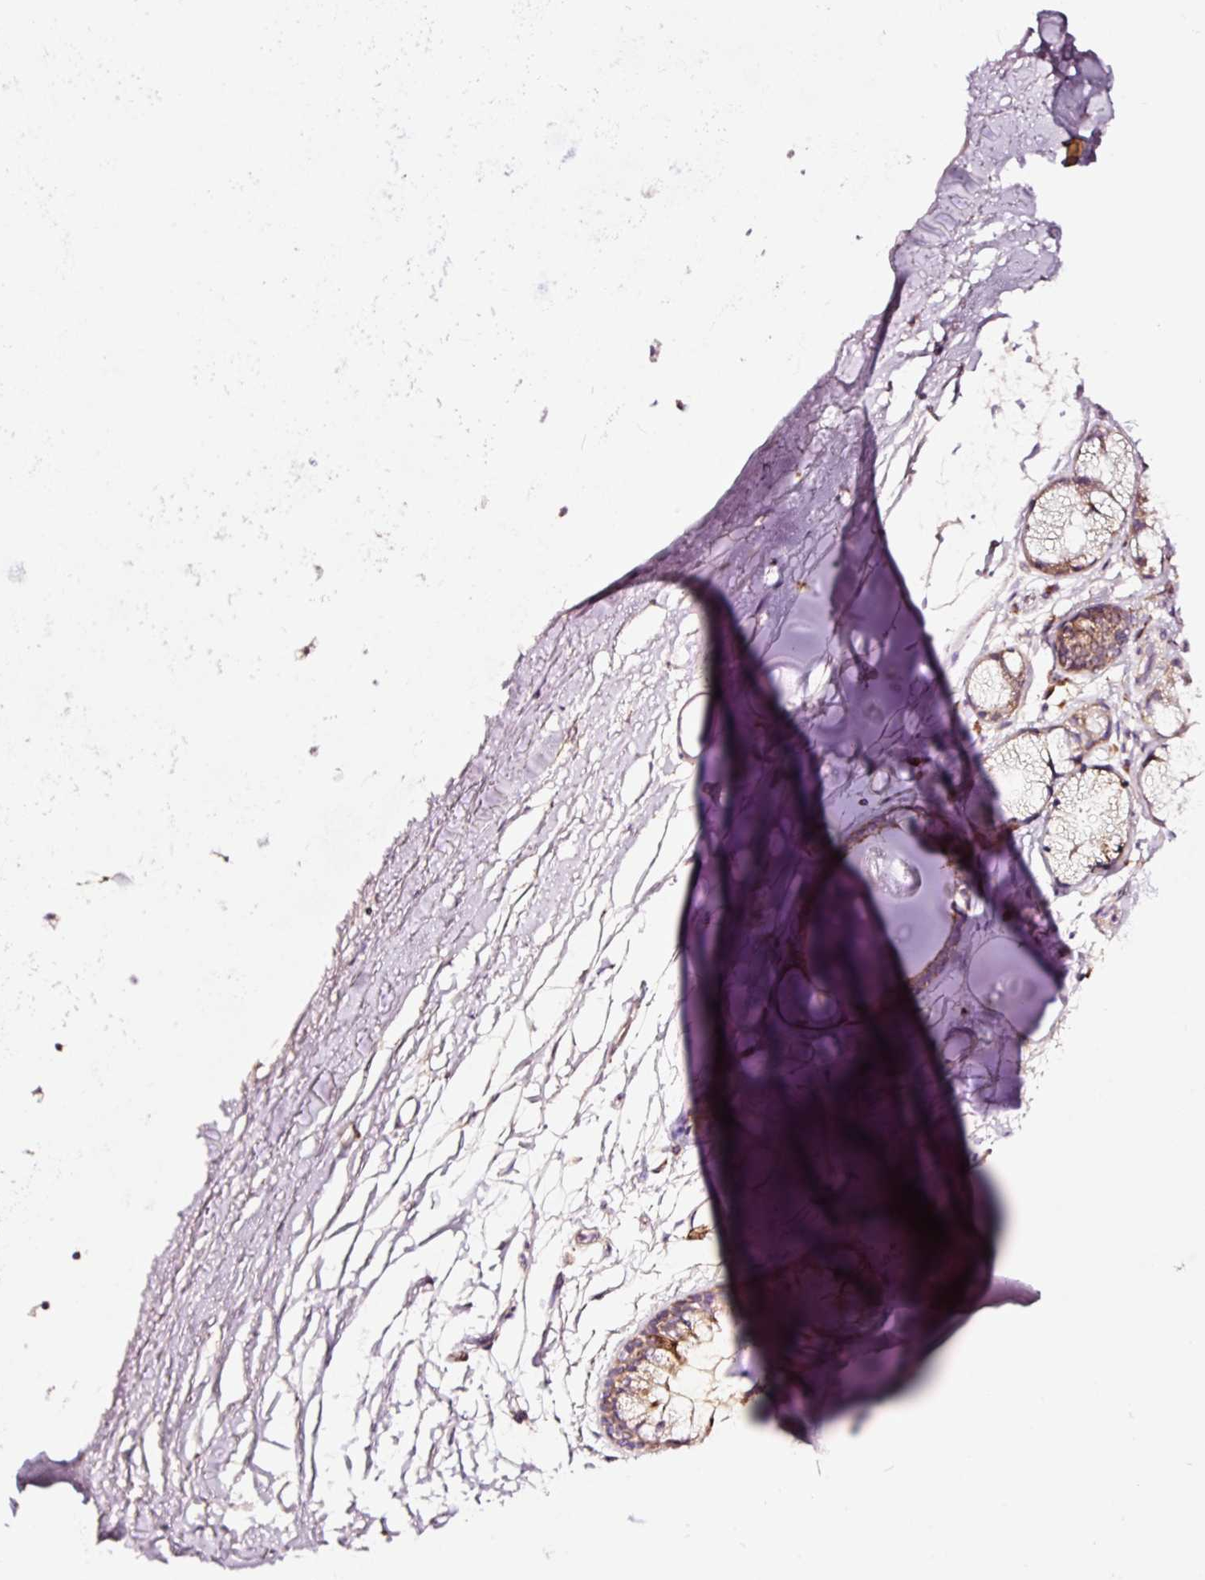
{"staining": {"intensity": "weak", "quantity": "25%-75%", "location": "cytoplasmic/membranous"}, "tissue": "adipose tissue", "cell_type": "Adipocytes", "image_type": "normal", "snomed": [{"axis": "morphology", "description": "Normal tissue, NOS"}, {"axis": "topography", "description": "Cartilage tissue"}, {"axis": "topography", "description": "Bronchus"}], "caption": "The photomicrograph demonstrates immunohistochemical staining of normal adipose tissue. There is weak cytoplasmic/membranous positivity is identified in approximately 25%-75% of adipocytes.", "gene": "TPM1", "patient": {"sex": "female", "age": 72}}